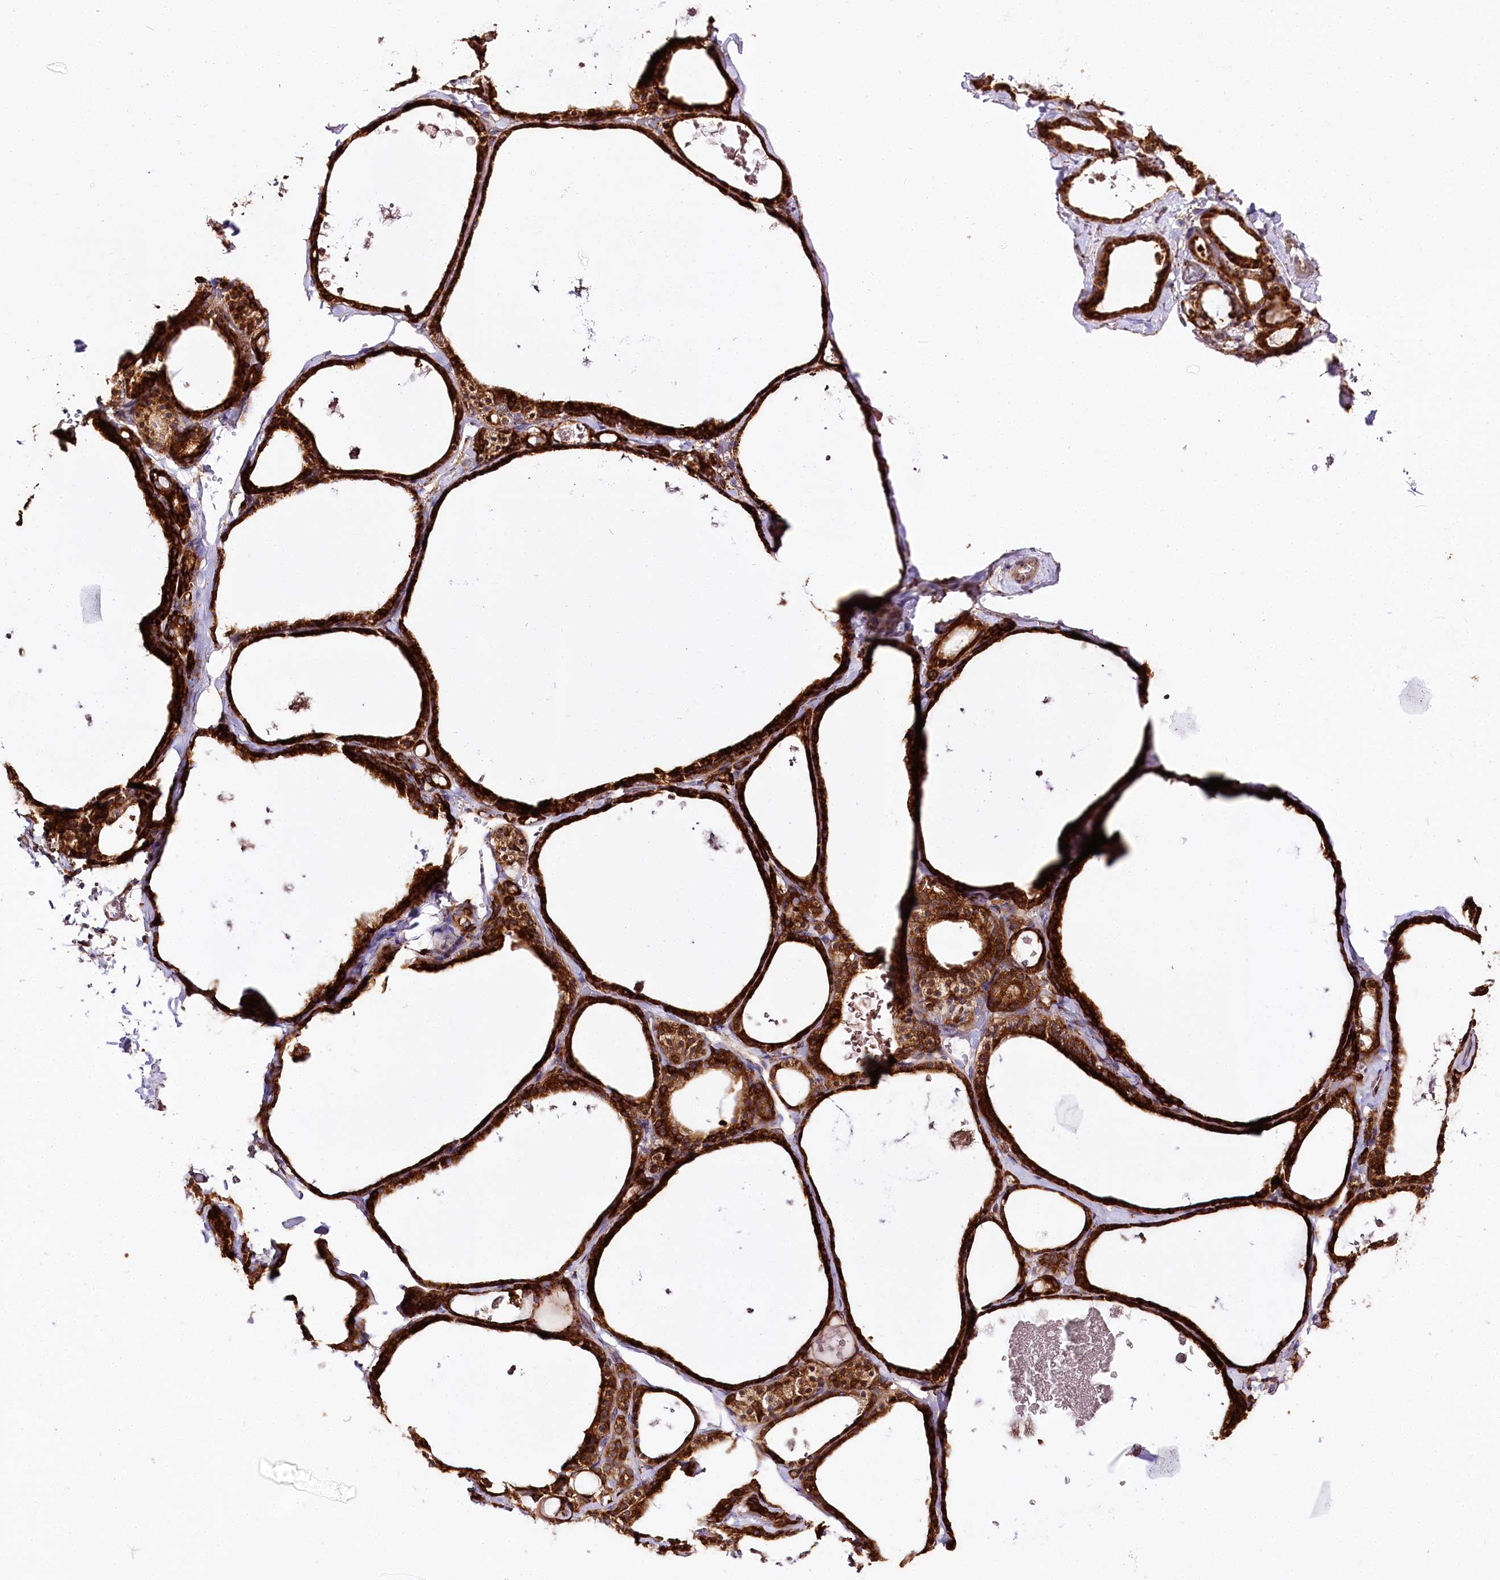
{"staining": {"intensity": "strong", "quantity": ">75%", "location": "cytoplasmic/membranous"}, "tissue": "thyroid gland", "cell_type": "Glandular cells", "image_type": "normal", "snomed": [{"axis": "morphology", "description": "Normal tissue, NOS"}, {"axis": "topography", "description": "Thyroid gland"}], "caption": "Unremarkable thyroid gland demonstrates strong cytoplasmic/membranous staining in approximately >75% of glandular cells, visualized by immunohistochemistry.", "gene": "CNPY2", "patient": {"sex": "male", "age": 56}}